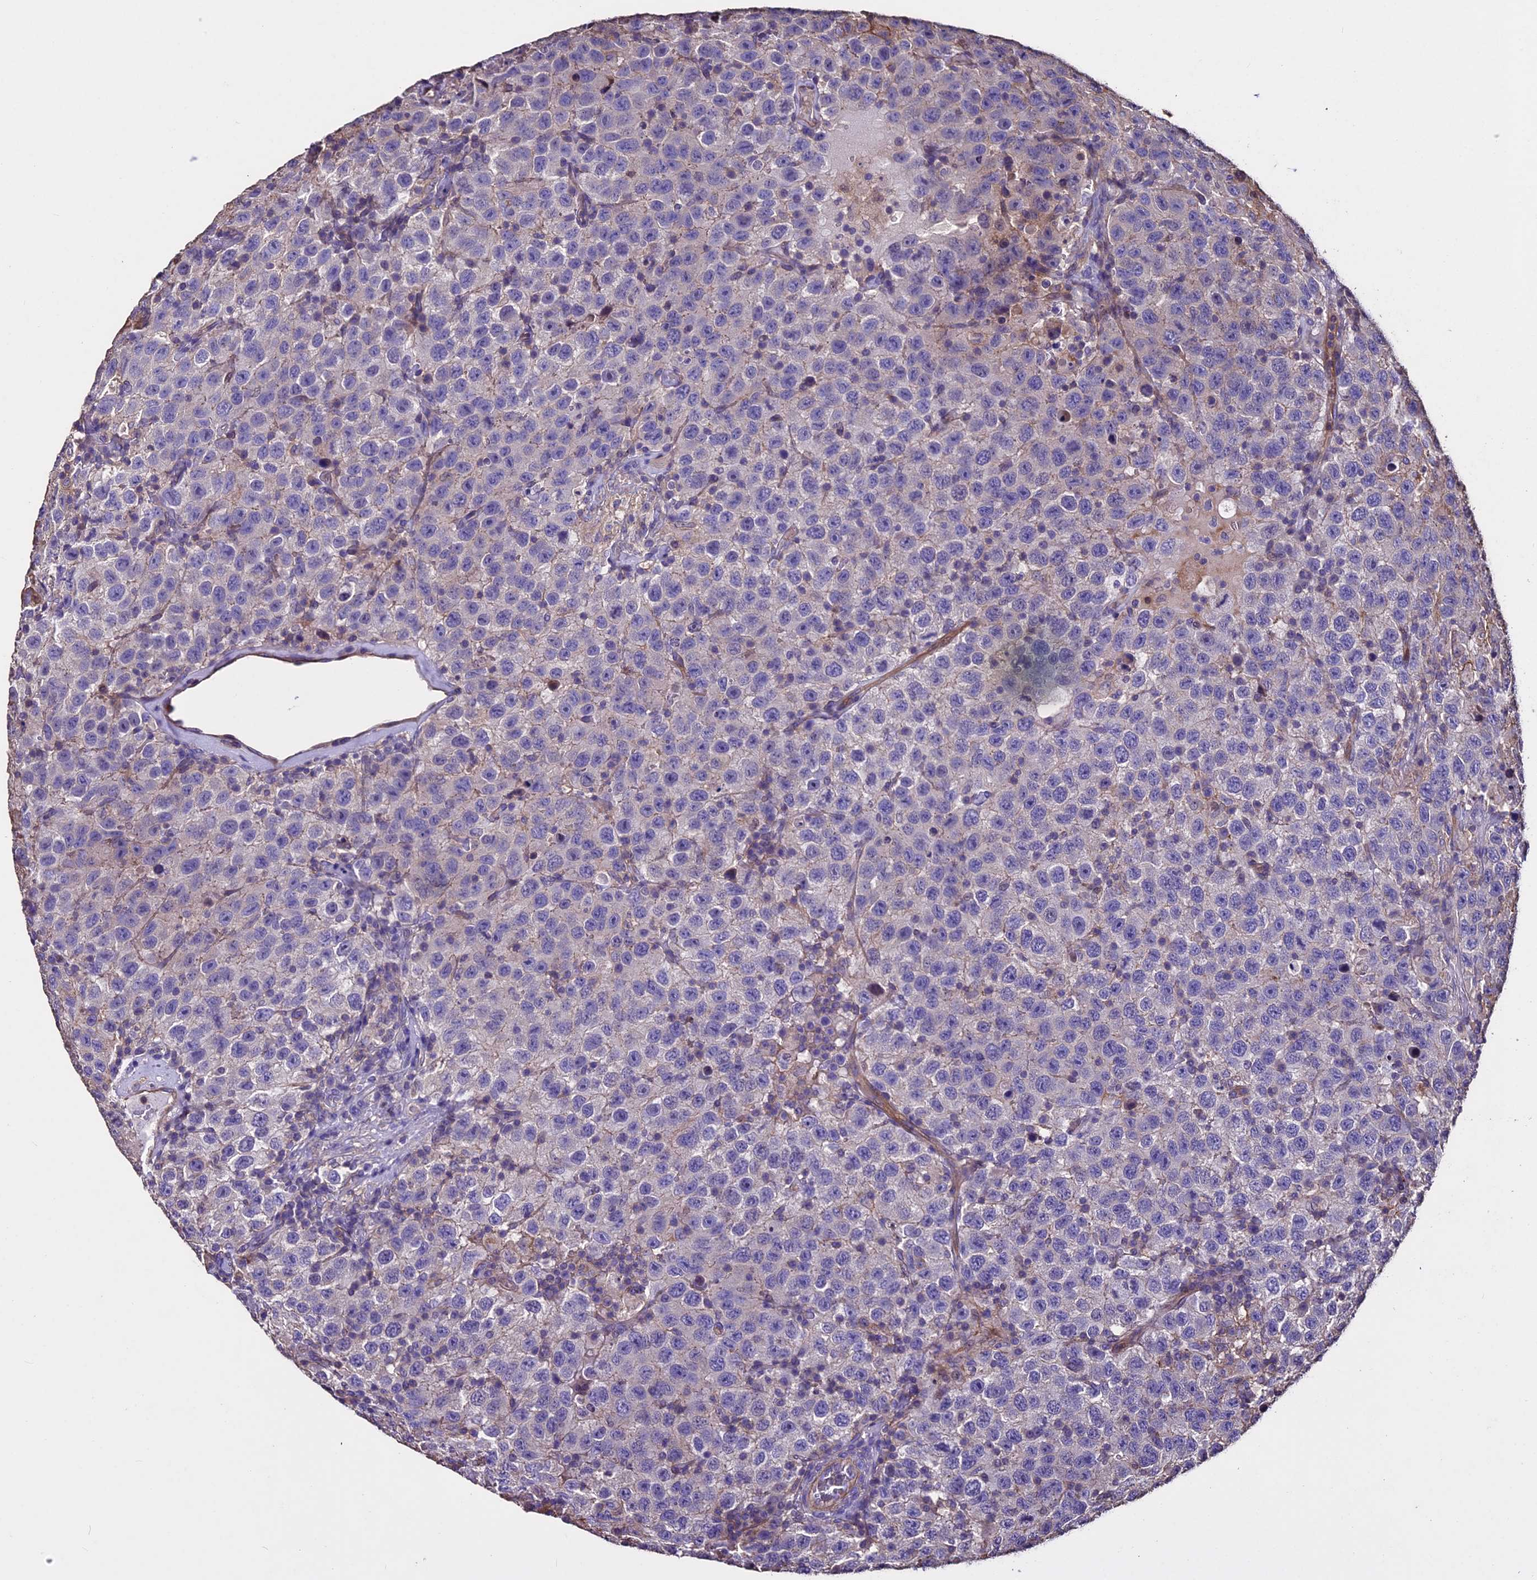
{"staining": {"intensity": "negative", "quantity": "none", "location": "none"}, "tissue": "testis cancer", "cell_type": "Tumor cells", "image_type": "cancer", "snomed": [{"axis": "morphology", "description": "Seminoma, NOS"}, {"axis": "topography", "description": "Testis"}], "caption": "The histopathology image shows no significant staining in tumor cells of seminoma (testis).", "gene": "USB1", "patient": {"sex": "male", "age": 41}}